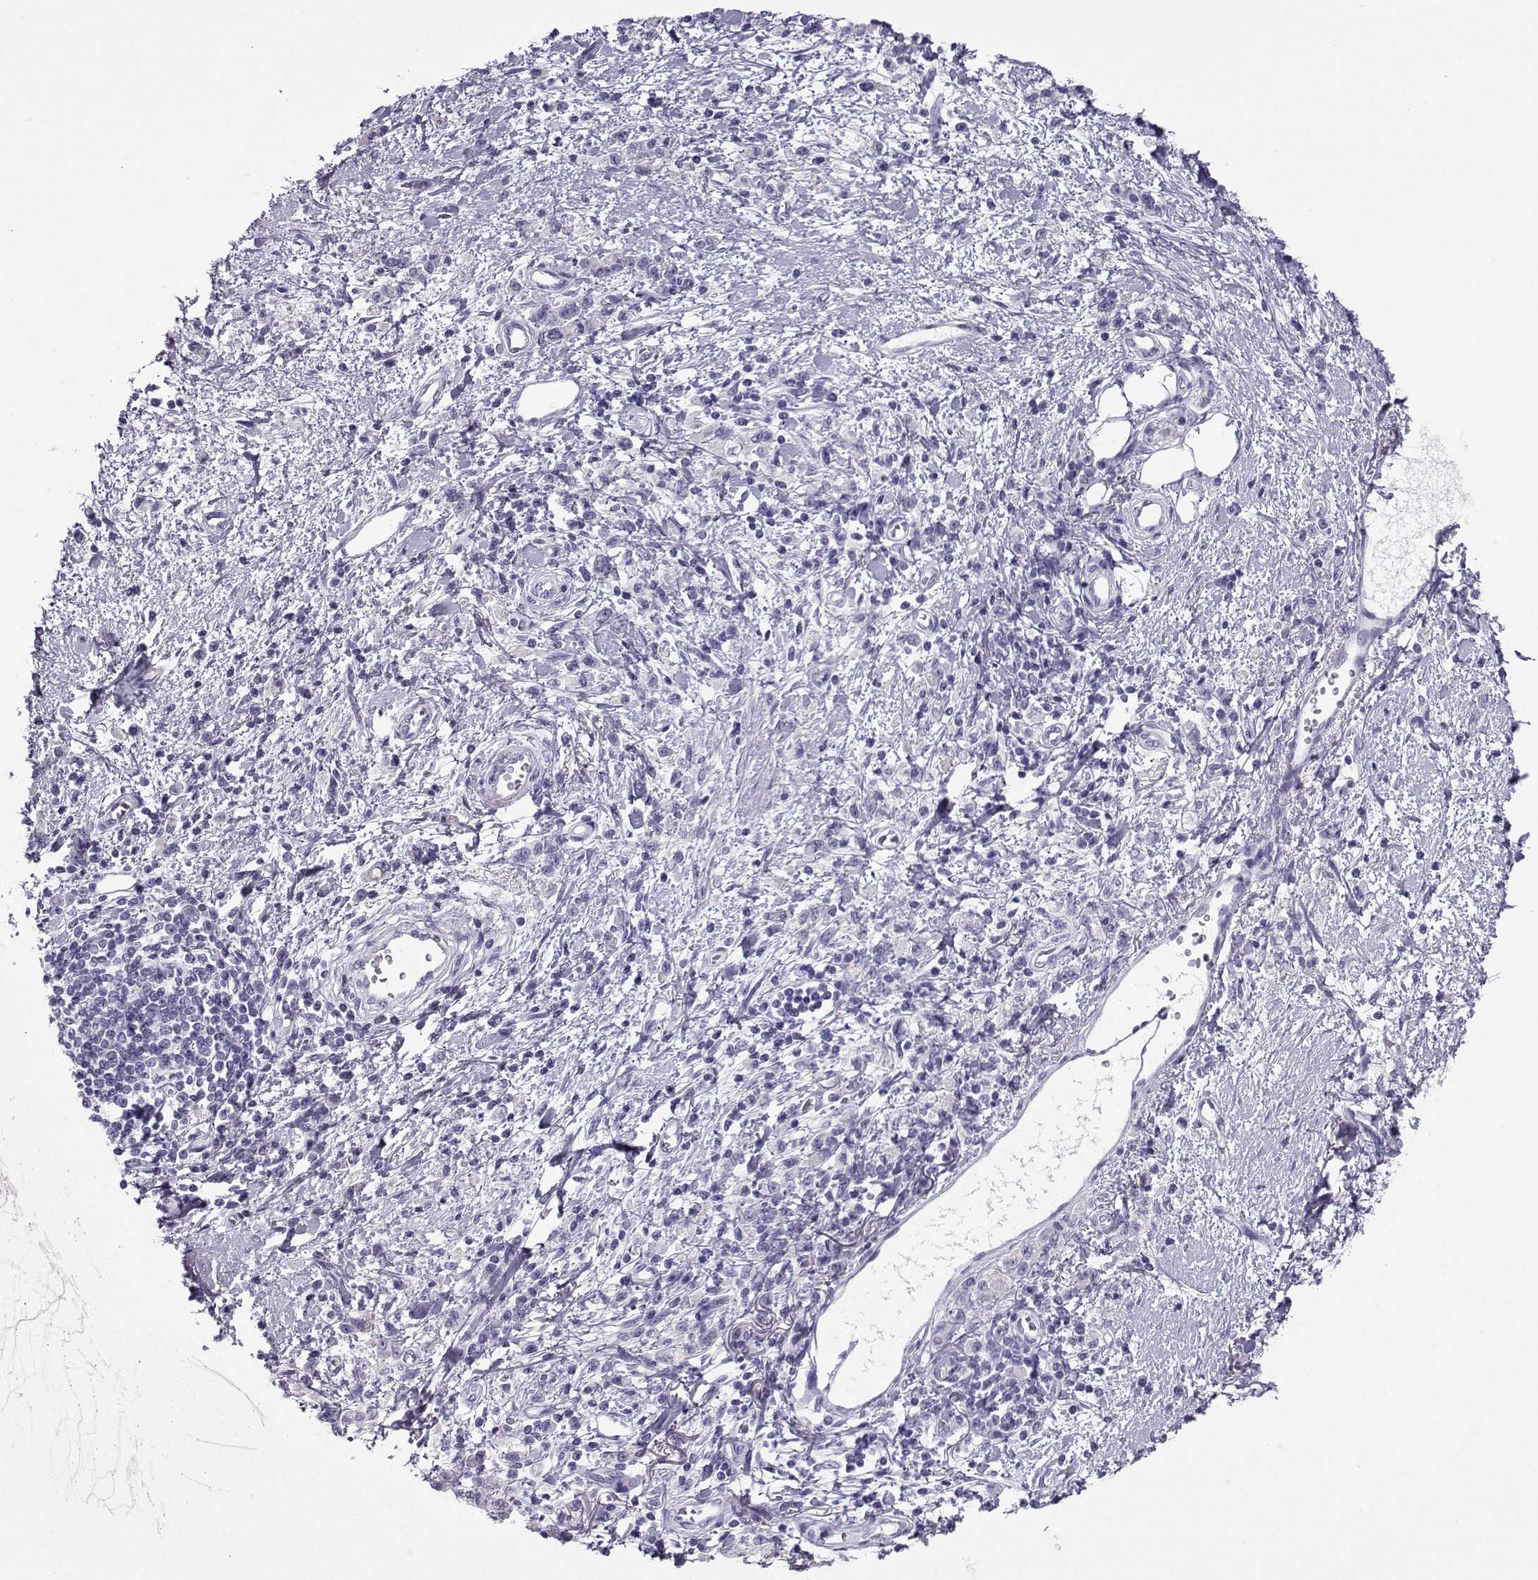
{"staining": {"intensity": "negative", "quantity": "none", "location": "none"}, "tissue": "stomach cancer", "cell_type": "Tumor cells", "image_type": "cancer", "snomed": [{"axis": "morphology", "description": "Adenocarcinoma, NOS"}, {"axis": "topography", "description": "Stomach"}], "caption": "This photomicrograph is of stomach adenocarcinoma stained with immunohistochemistry (IHC) to label a protein in brown with the nuclei are counter-stained blue. There is no positivity in tumor cells. (DAB (3,3'-diaminobenzidine) immunohistochemistry (IHC) visualized using brightfield microscopy, high magnification).", "gene": "NEFL", "patient": {"sex": "male", "age": 77}}